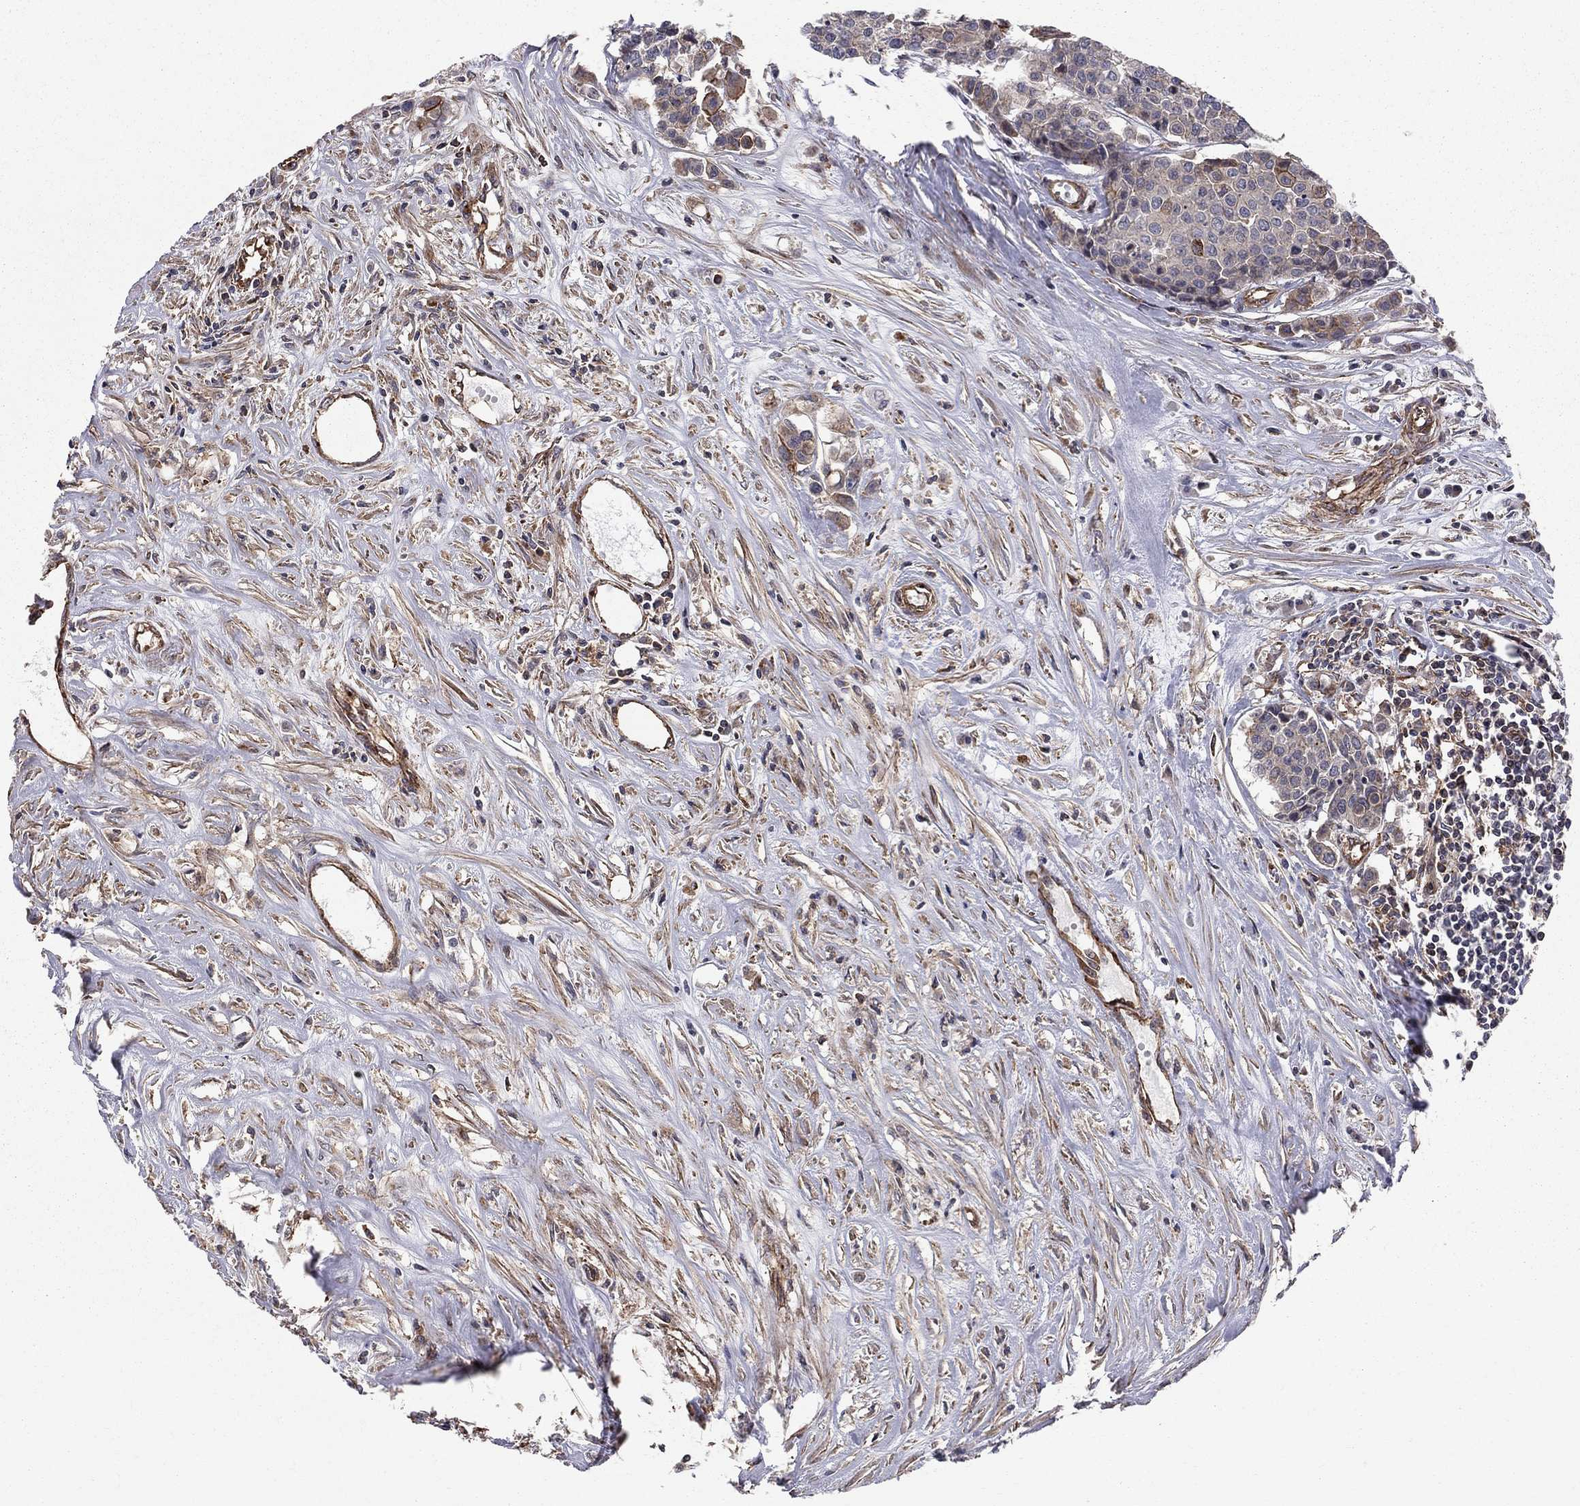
{"staining": {"intensity": "moderate", "quantity": "<25%", "location": "cytoplasmic/membranous"}, "tissue": "carcinoid", "cell_type": "Tumor cells", "image_type": "cancer", "snomed": [{"axis": "morphology", "description": "Carcinoid, malignant, NOS"}, {"axis": "topography", "description": "Colon"}], "caption": "Protein expression by immunohistochemistry (IHC) demonstrates moderate cytoplasmic/membranous expression in about <25% of tumor cells in carcinoid.", "gene": "RASEF", "patient": {"sex": "male", "age": 81}}